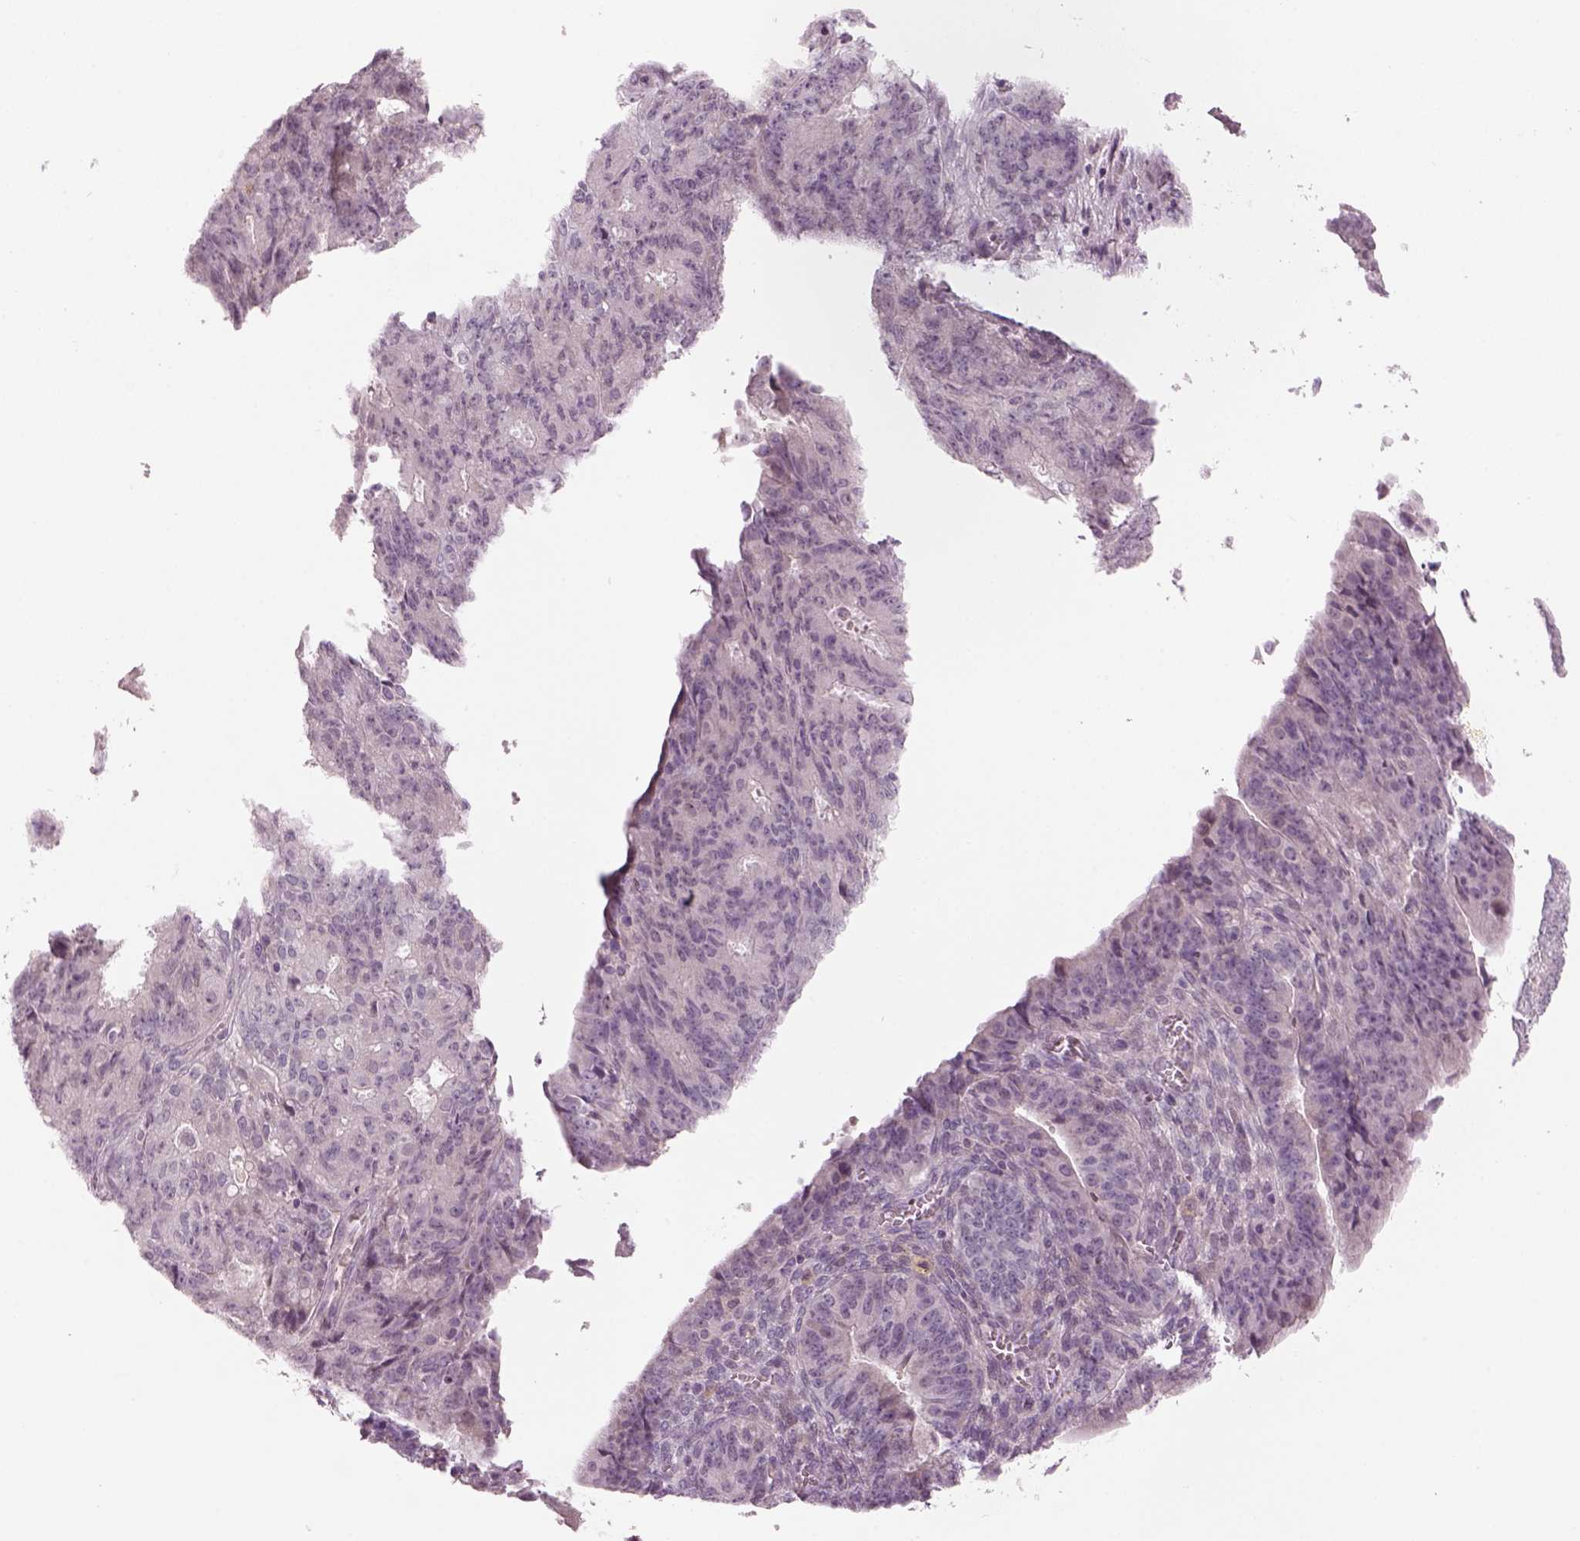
{"staining": {"intensity": "negative", "quantity": "none", "location": "none"}, "tissue": "ovarian cancer", "cell_type": "Tumor cells", "image_type": "cancer", "snomed": [{"axis": "morphology", "description": "Carcinoma, endometroid"}, {"axis": "topography", "description": "Ovary"}], "caption": "Photomicrograph shows no significant protein staining in tumor cells of ovarian endometroid carcinoma.", "gene": "PENK", "patient": {"sex": "female", "age": 42}}